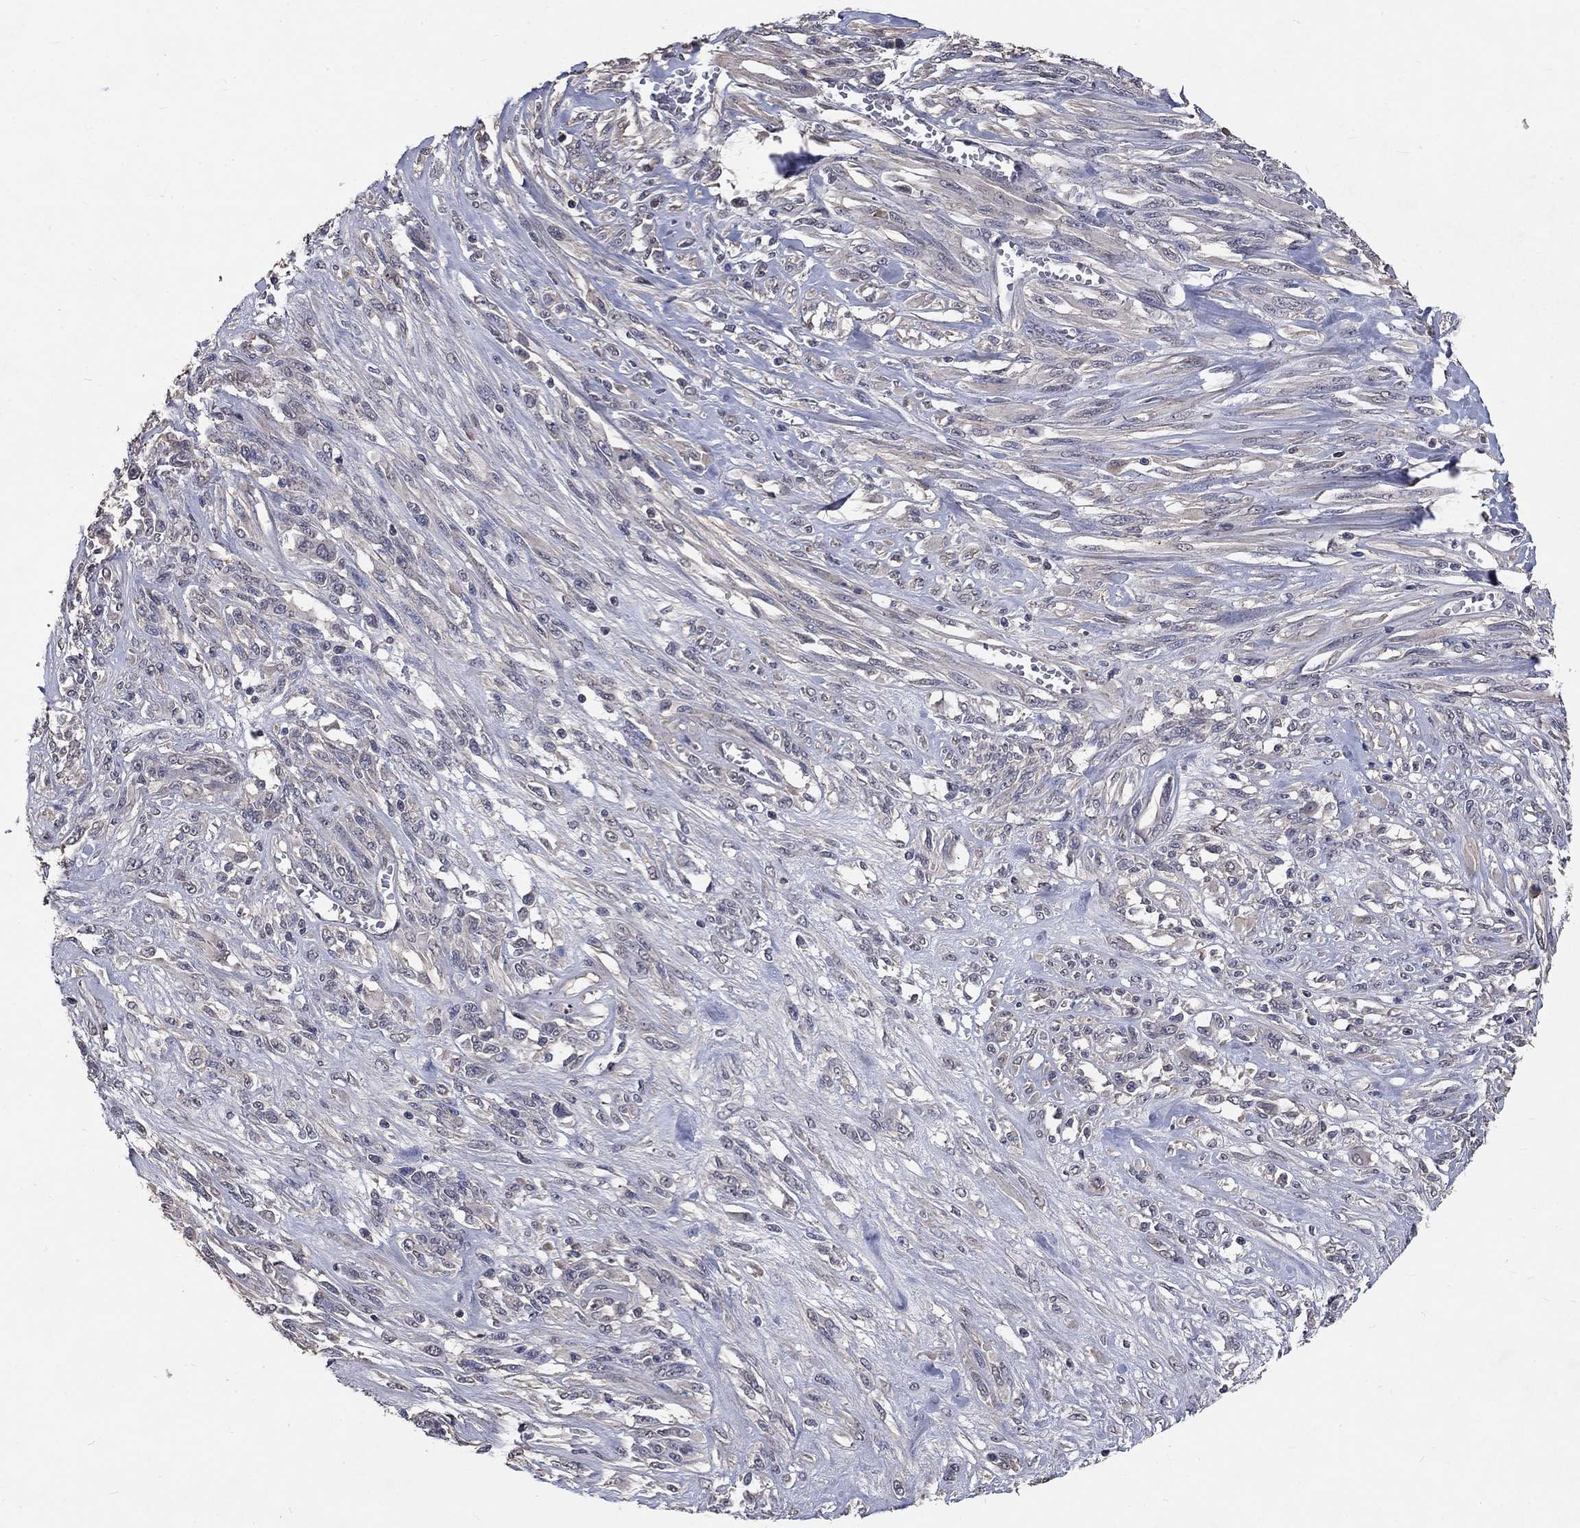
{"staining": {"intensity": "negative", "quantity": "none", "location": "none"}, "tissue": "melanoma", "cell_type": "Tumor cells", "image_type": "cancer", "snomed": [{"axis": "morphology", "description": "Malignant melanoma, NOS"}, {"axis": "topography", "description": "Skin"}], "caption": "Malignant melanoma stained for a protein using IHC shows no expression tumor cells.", "gene": "CHST5", "patient": {"sex": "female", "age": 91}}